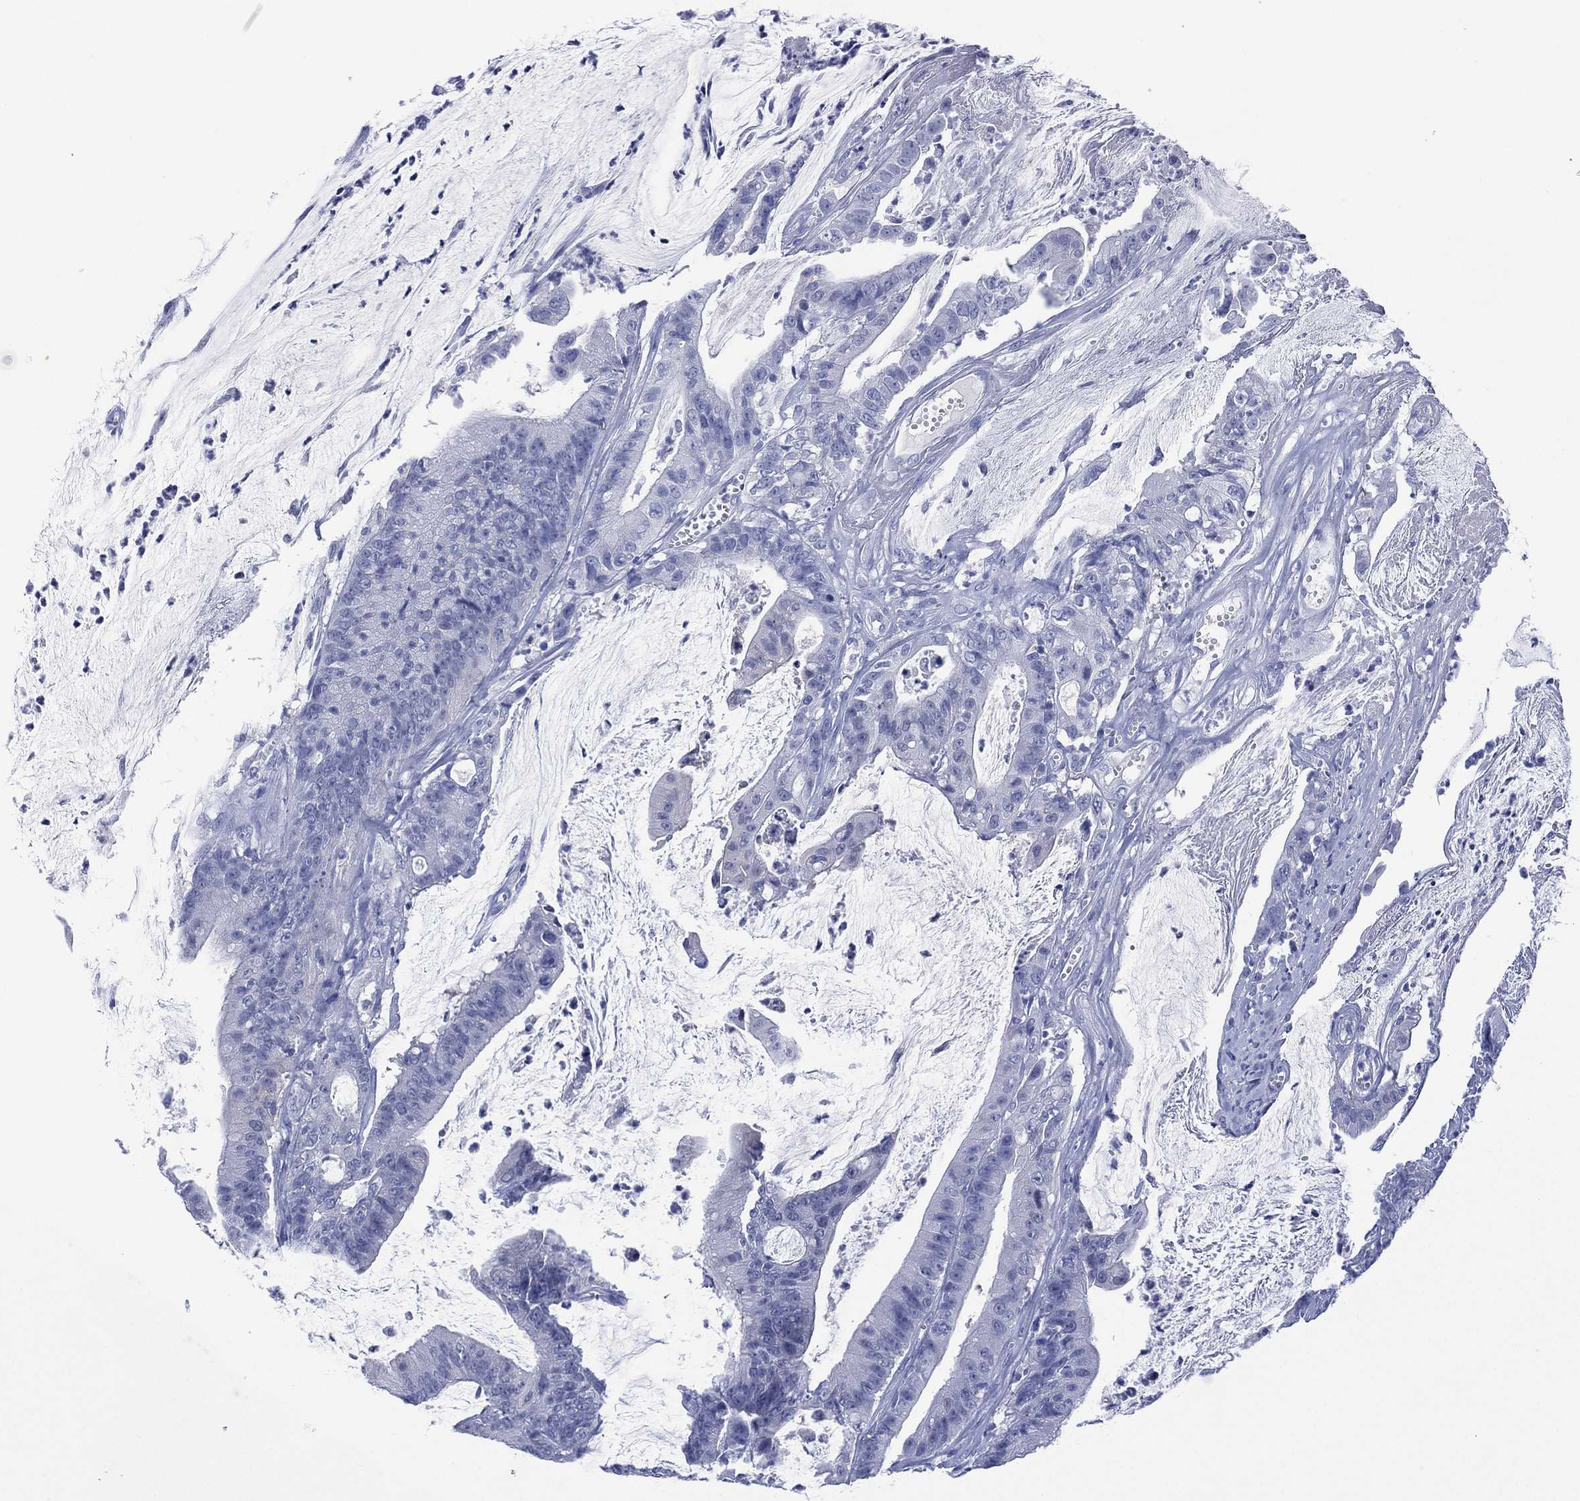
{"staining": {"intensity": "negative", "quantity": "none", "location": "none"}, "tissue": "colorectal cancer", "cell_type": "Tumor cells", "image_type": "cancer", "snomed": [{"axis": "morphology", "description": "Adenocarcinoma, NOS"}, {"axis": "topography", "description": "Colon"}], "caption": "Tumor cells are negative for protein expression in human colorectal adenocarcinoma.", "gene": "DSG1", "patient": {"sex": "female", "age": 69}}